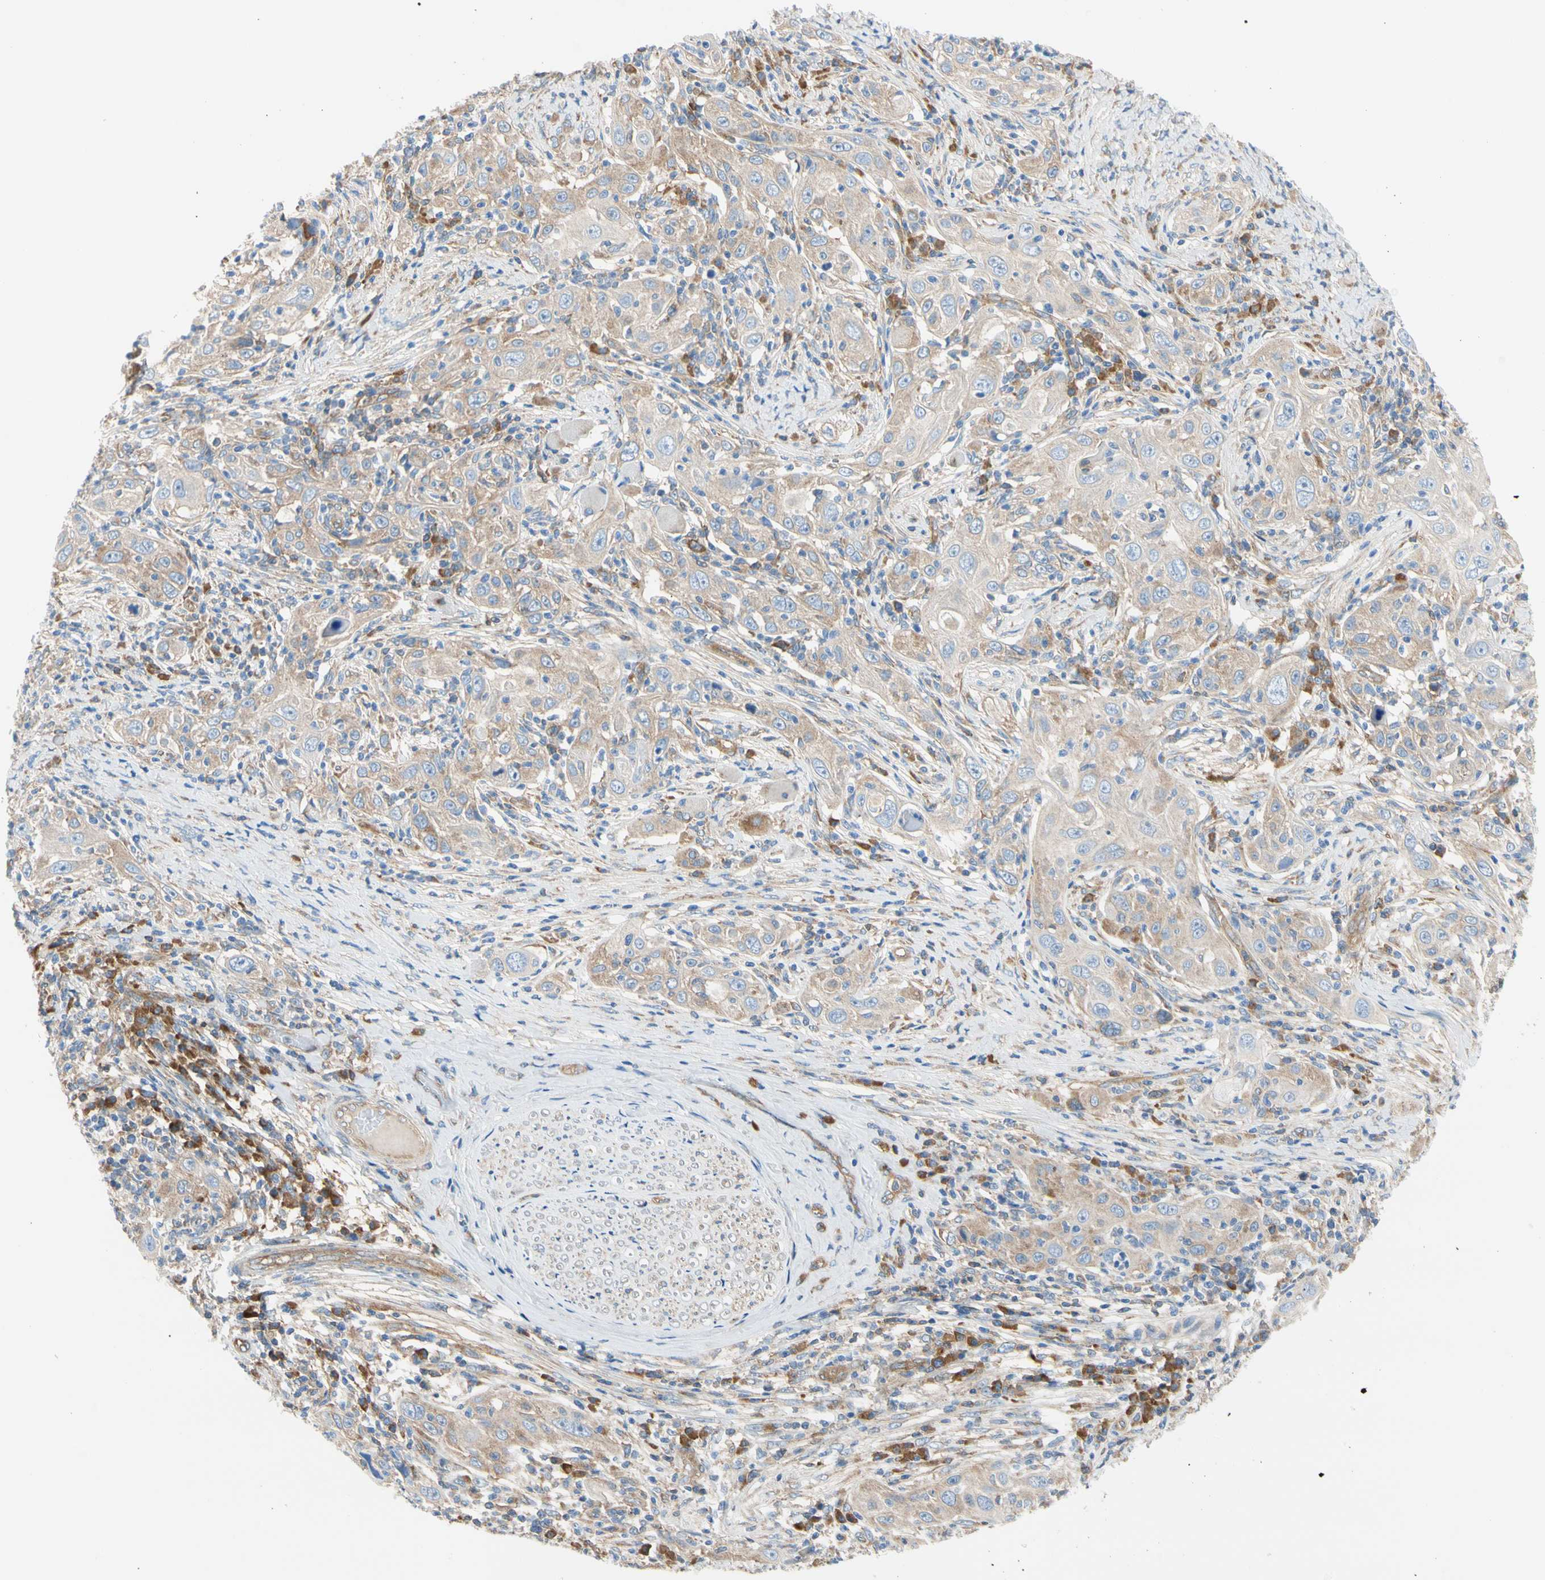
{"staining": {"intensity": "moderate", "quantity": ">75%", "location": "cytoplasmic/membranous"}, "tissue": "skin cancer", "cell_type": "Tumor cells", "image_type": "cancer", "snomed": [{"axis": "morphology", "description": "Squamous cell carcinoma, NOS"}, {"axis": "topography", "description": "Skin"}], "caption": "Brown immunohistochemical staining in human skin cancer (squamous cell carcinoma) displays moderate cytoplasmic/membranous expression in approximately >75% of tumor cells.", "gene": "GPHN", "patient": {"sex": "female", "age": 88}}